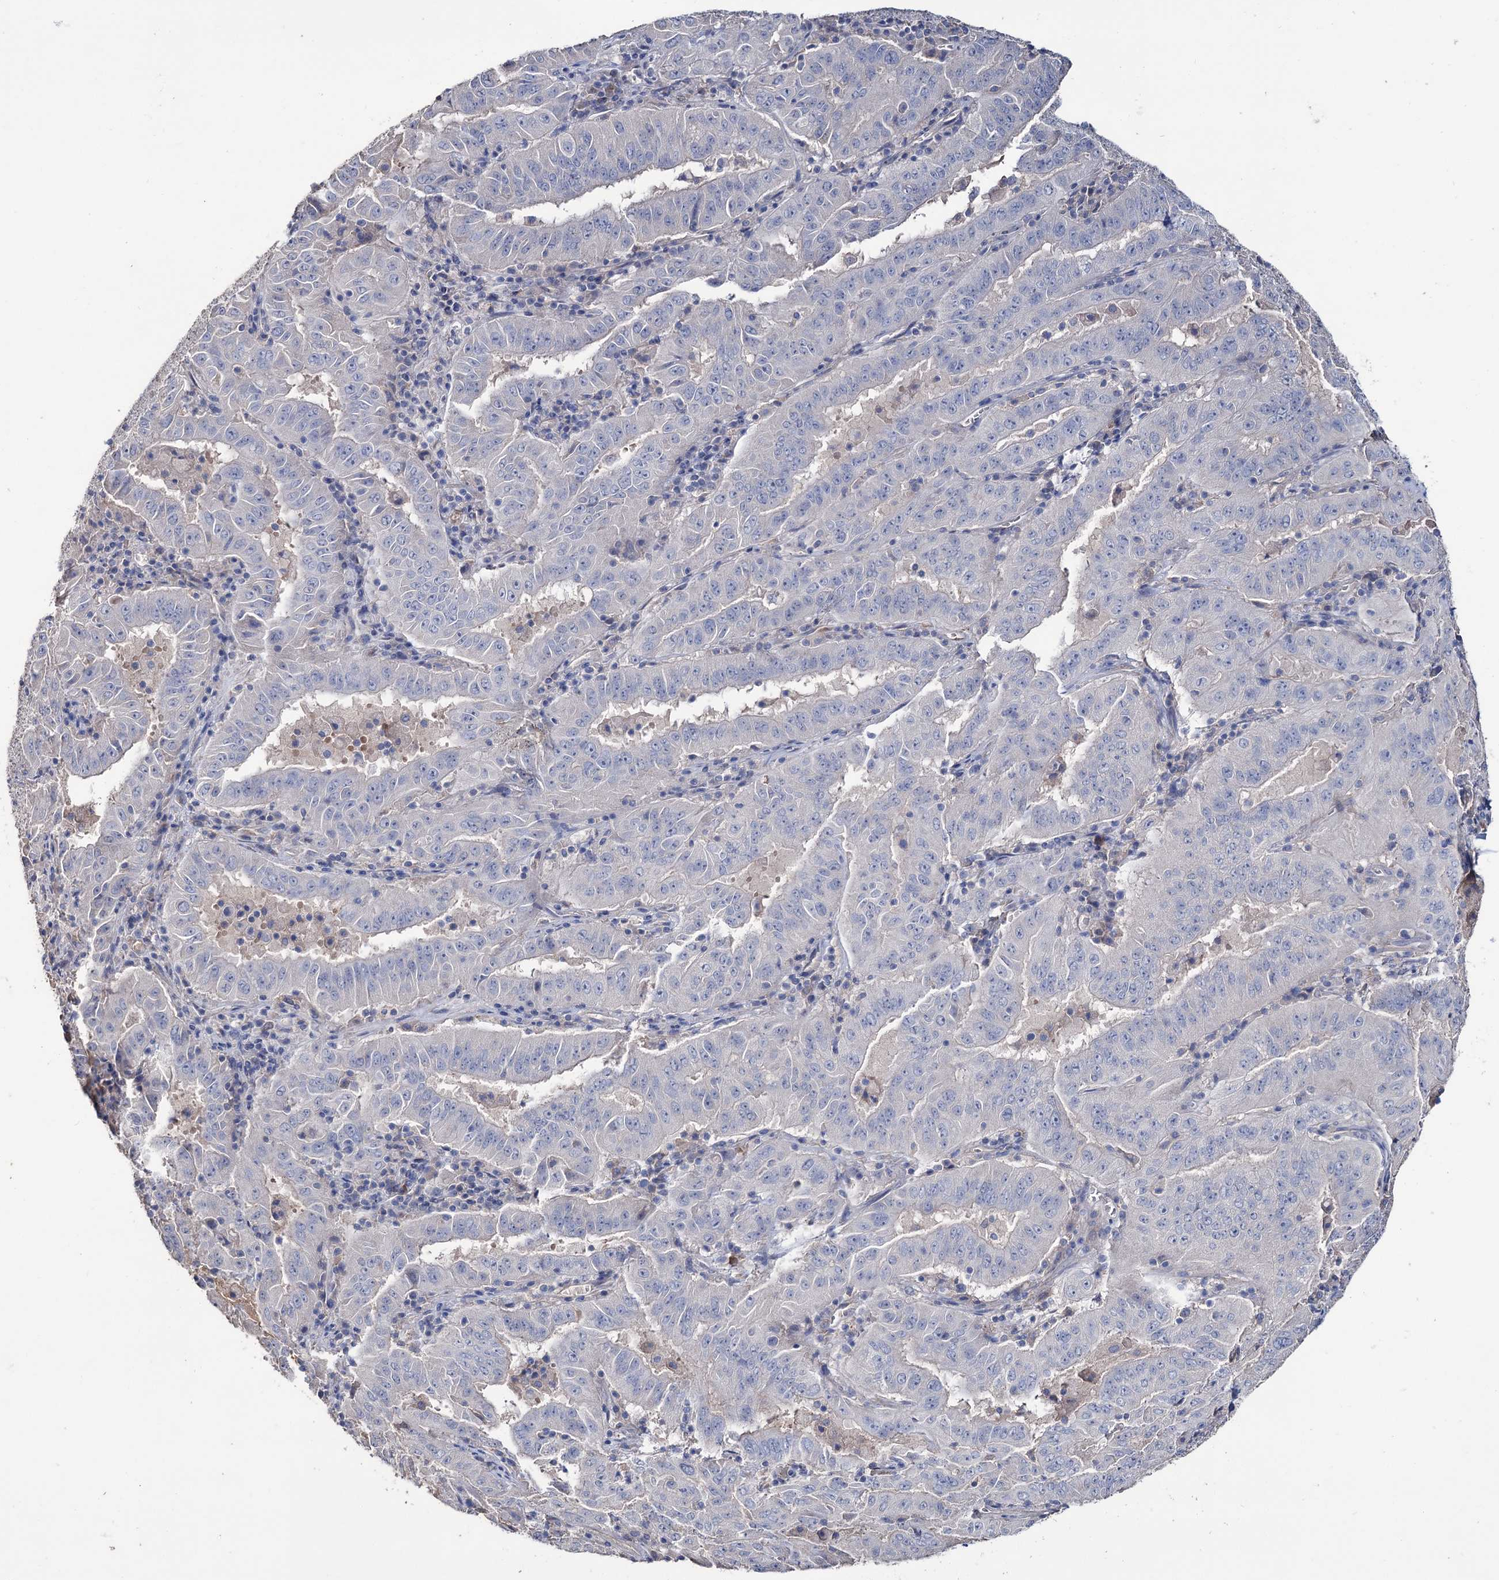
{"staining": {"intensity": "negative", "quantity": "none", "location": "none"}, "tissue": "pancreatic cancer", "cell_type": "Tumor cells", "image_type": "cancer", "snomed": [{"axis": "morphology", "description": "Adenocarcinoma, NOS"}, {"axis": "topography", "description": "Pancreas"}], "caption": "This photomicrograph is of pancreatic cancer stained with immunohistochemistry to label a protein in brown with the nuclei are counter-stained blue. There is no expression in tumor cells.", "gene": "EPB41L5", "patient": {"sex": "male", "age": 63}}